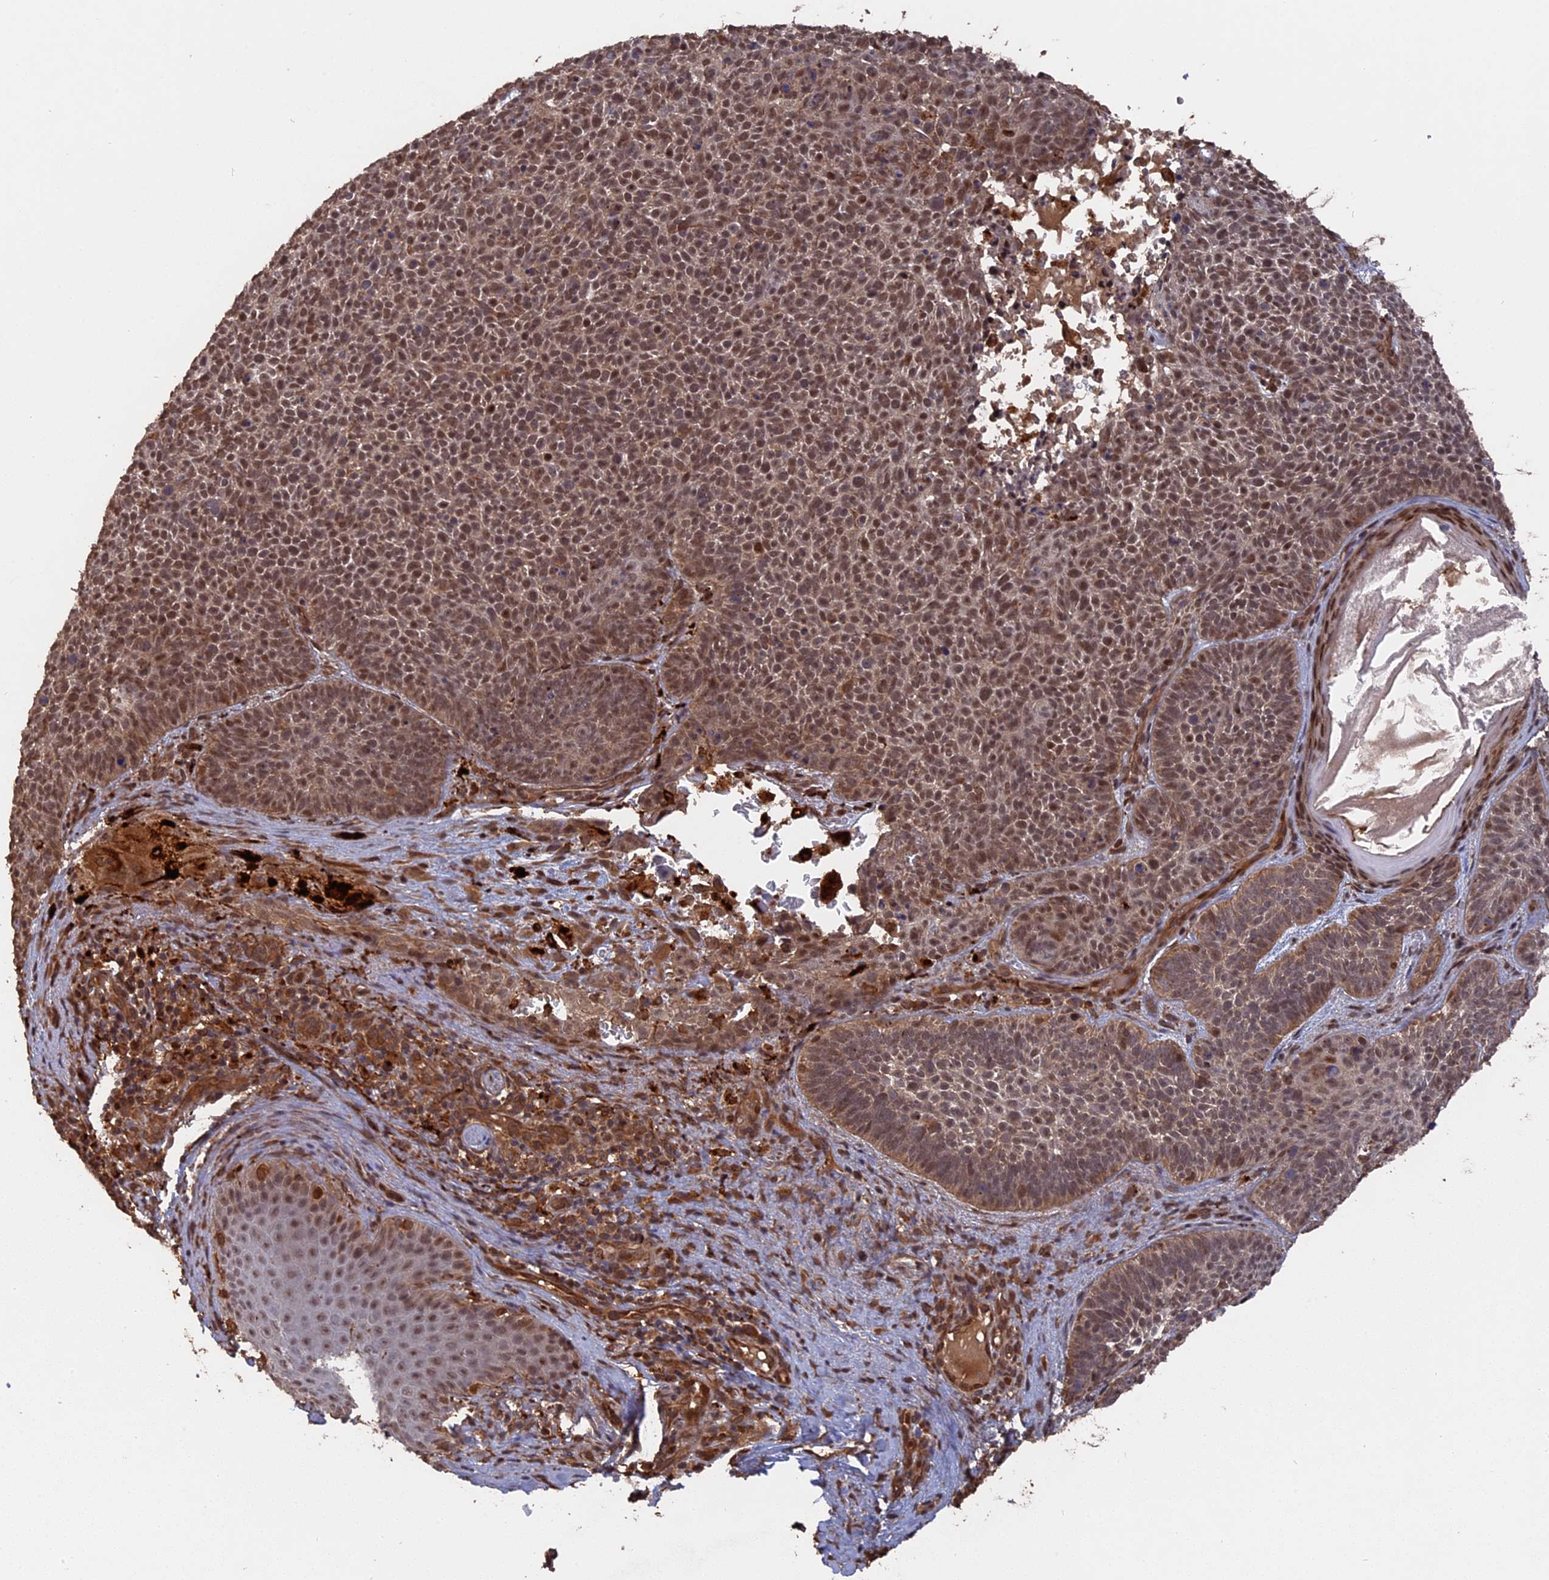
{"staining": {"intensity": "moderate", "quantity": ">75%", "location": "nuclear"}, "tissue": "skin cancer", "cell_type": "Tumor cells", "image_type": "cancer", "snomed": [{"axis": "morphology", "description": "Basal cell carcinoma"}, {"axis": "topography", "description": "Skin"}], "caption": "Protein positivity by IHC demonstrates moderate nuclear staining in approximately >75% of tumor cells in skin cancer.", "gene": "TELO2", "patient": {"sex": "male", "age": 85}}